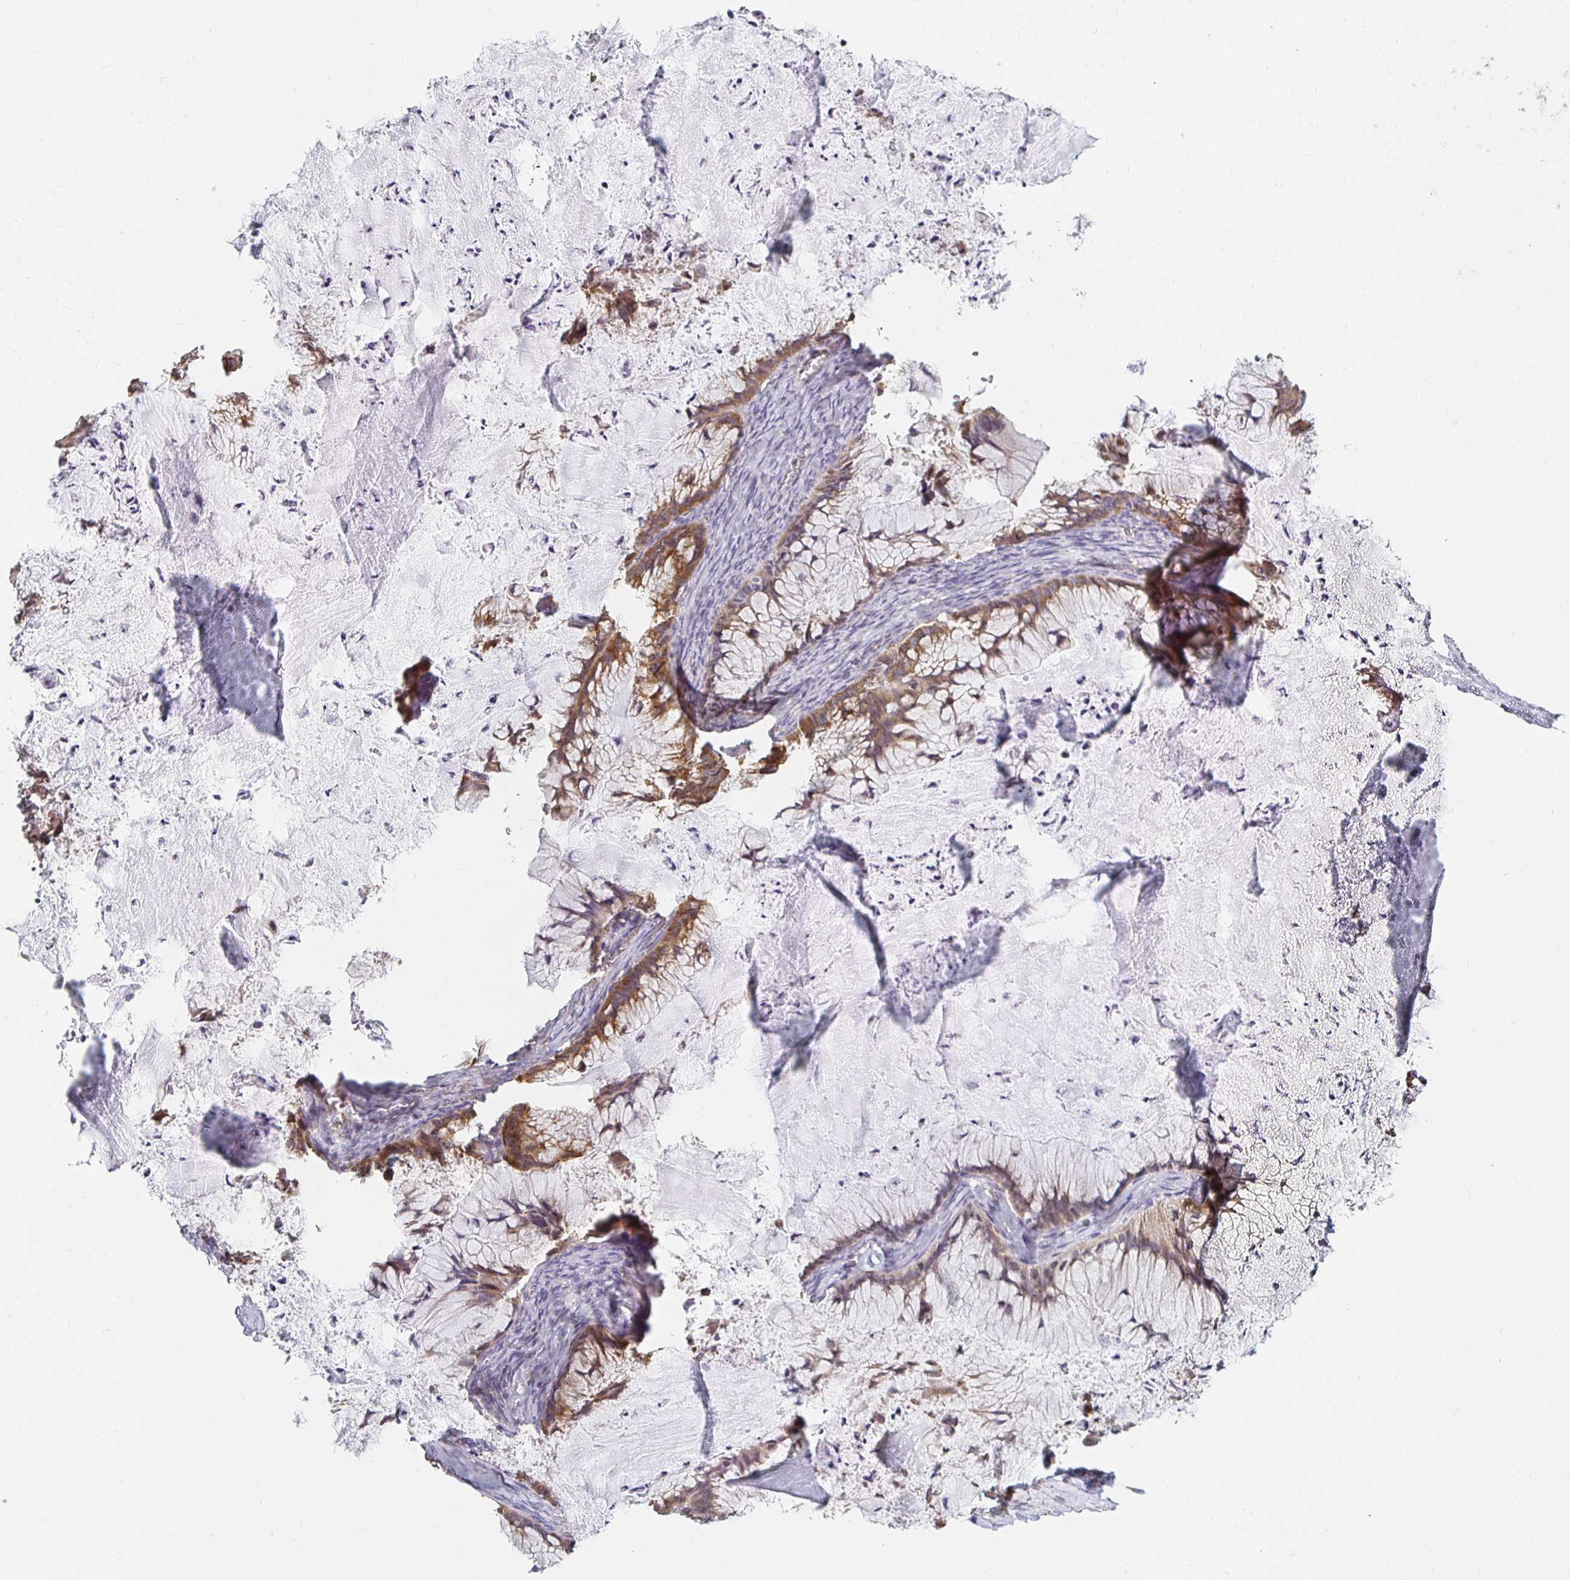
{"staining": {"intensity": "moderate", "quantity": ">75%", "location": "cytoplasmic/membranous"}, "tissue": "ovarian cancer", "cell_type": "Tumor cells", "image_type": "cancer", "snomed": [{"axis": "morphology", "description": "Cystadenocarcinoma, mucinous, NOS"}, {"axis": "topography", "description": "Ovary"}], "caption": "There is medium levels of moderate cytoplasmic/membranous expression in tumor cells of ovarian cancer, as demonstrated by immunohistochemical staining (brown color).", "gene": "PDAP1", "patient": {"sex": "female", "age": 72}}